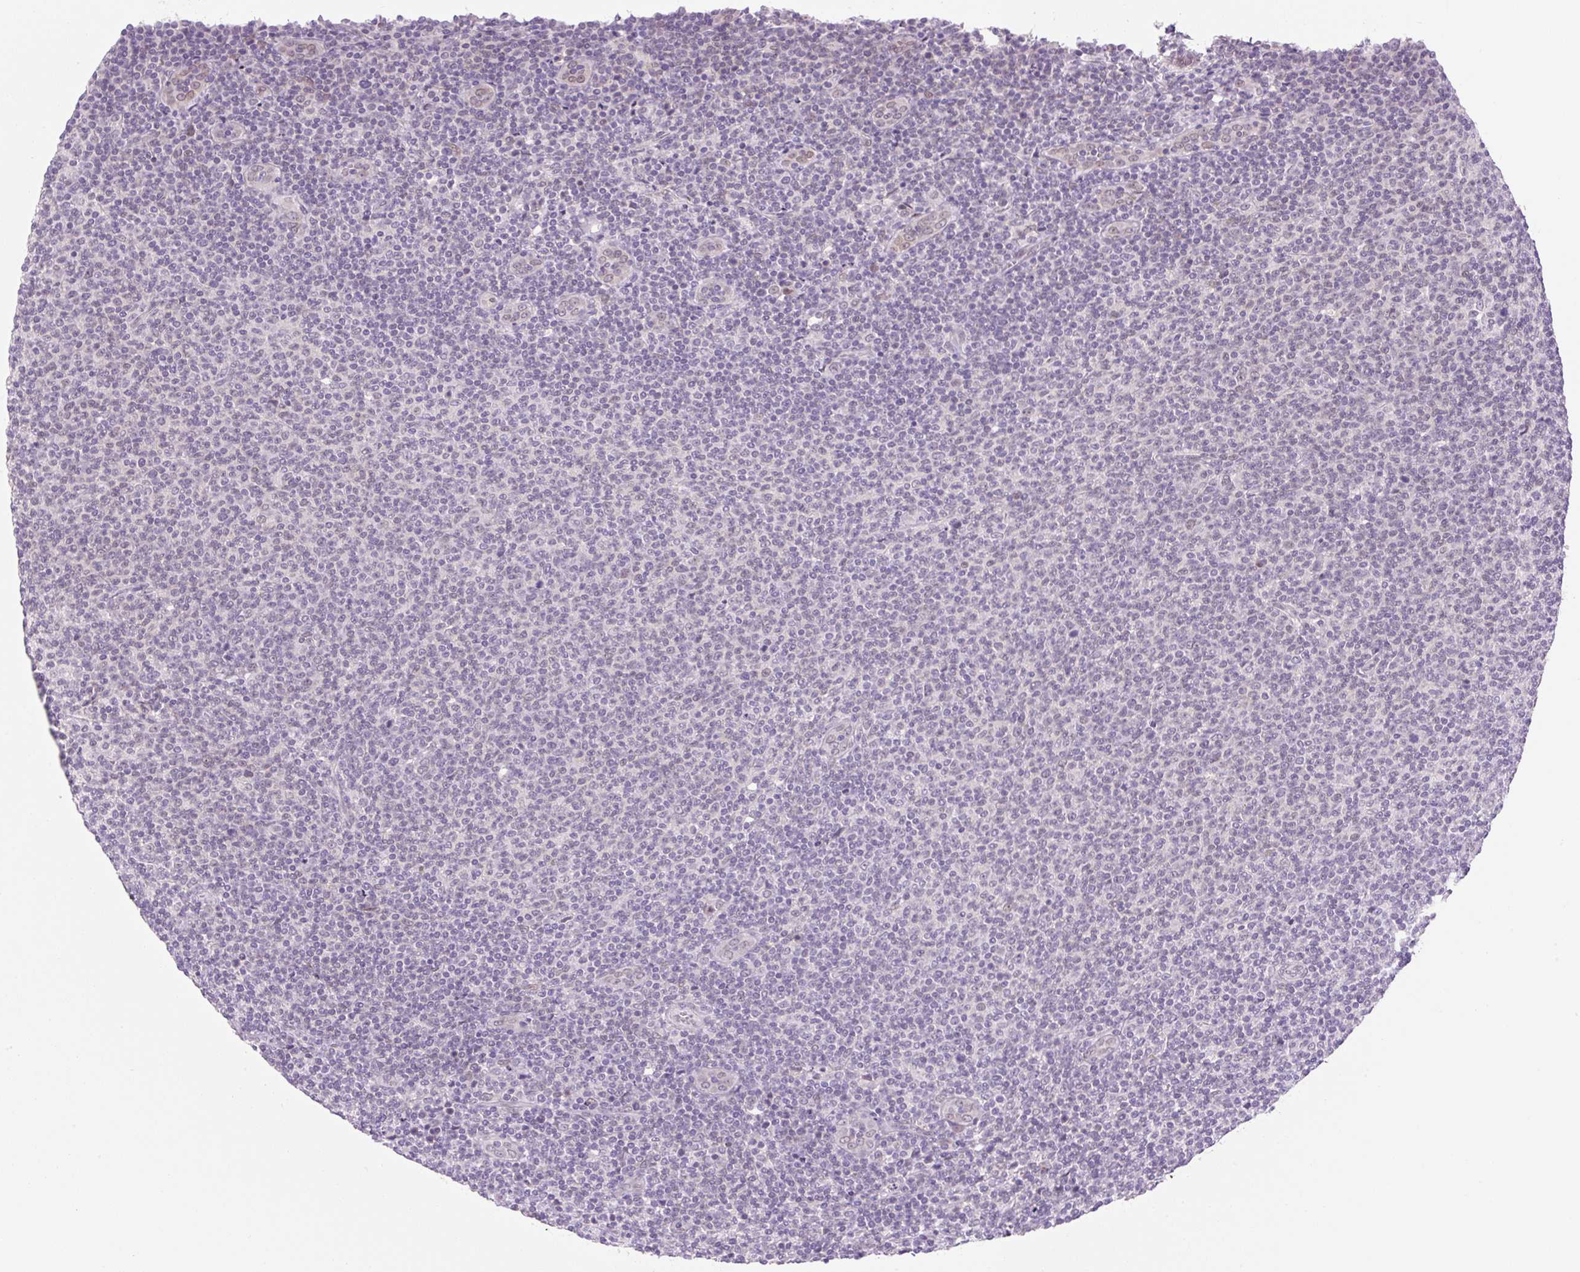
{"staining": {"intensity": "negative", "quantity": "none", "location": "none"}, "tissue": "lymphoma", "cell_type": "Tumor cells", "image_type": "cancer", "snomed": [{"axis": "morphology", "description": "Malignant lymphoma, non-Hodgkin's type, Low grade"}, {"axis": "topography", "description": "Lymph node"}], "caption": "IHC histopathology image of neoplastic tissue: low-grade malignant lymphoma, non-Hodgkin's type stained with DAB (3,3'-diaminobenzidine) shows no significant protein staining in tumor cells.", "gene": "SYNE3", "patient": {"sex": "male", "age": 66}}